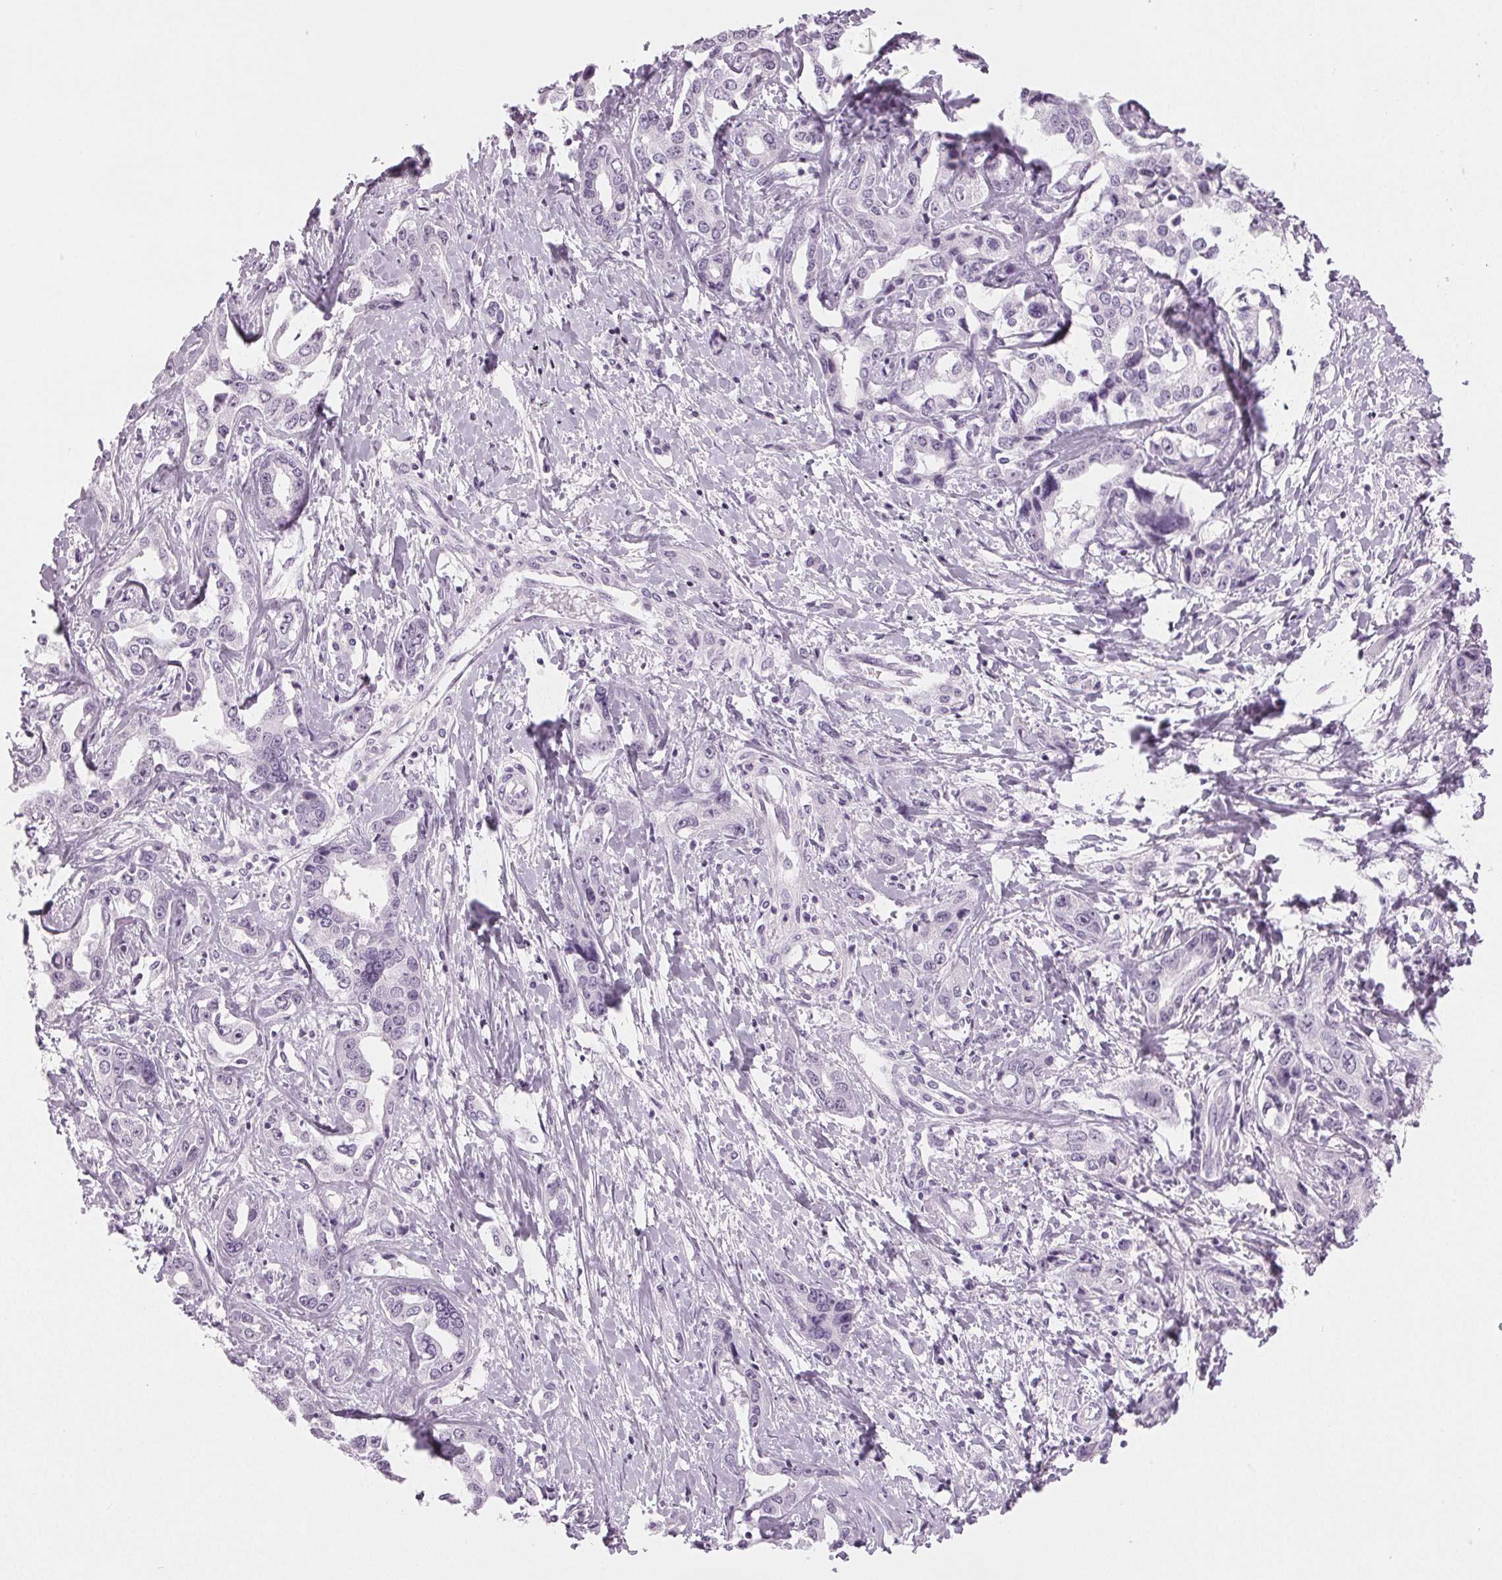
{"staining": {"intensity": "negative", "quantity": "none", "location": "none"}, "tissue": "liver cancer", "cell_type": "Tumor cells", "image_type": "cancer", "snomed": [{"axis": "morphology", "description": "Cholangiocarcinoma"}, {"axis": "topography", "description": "Liver"}], "caption": "Photomicrograph shows no significant protein expression in tumor cells of liver cancer (cholangiocarcinoma).", "gene": "IGF2BP1", "patient": {"sex": "male", "age": 59}}